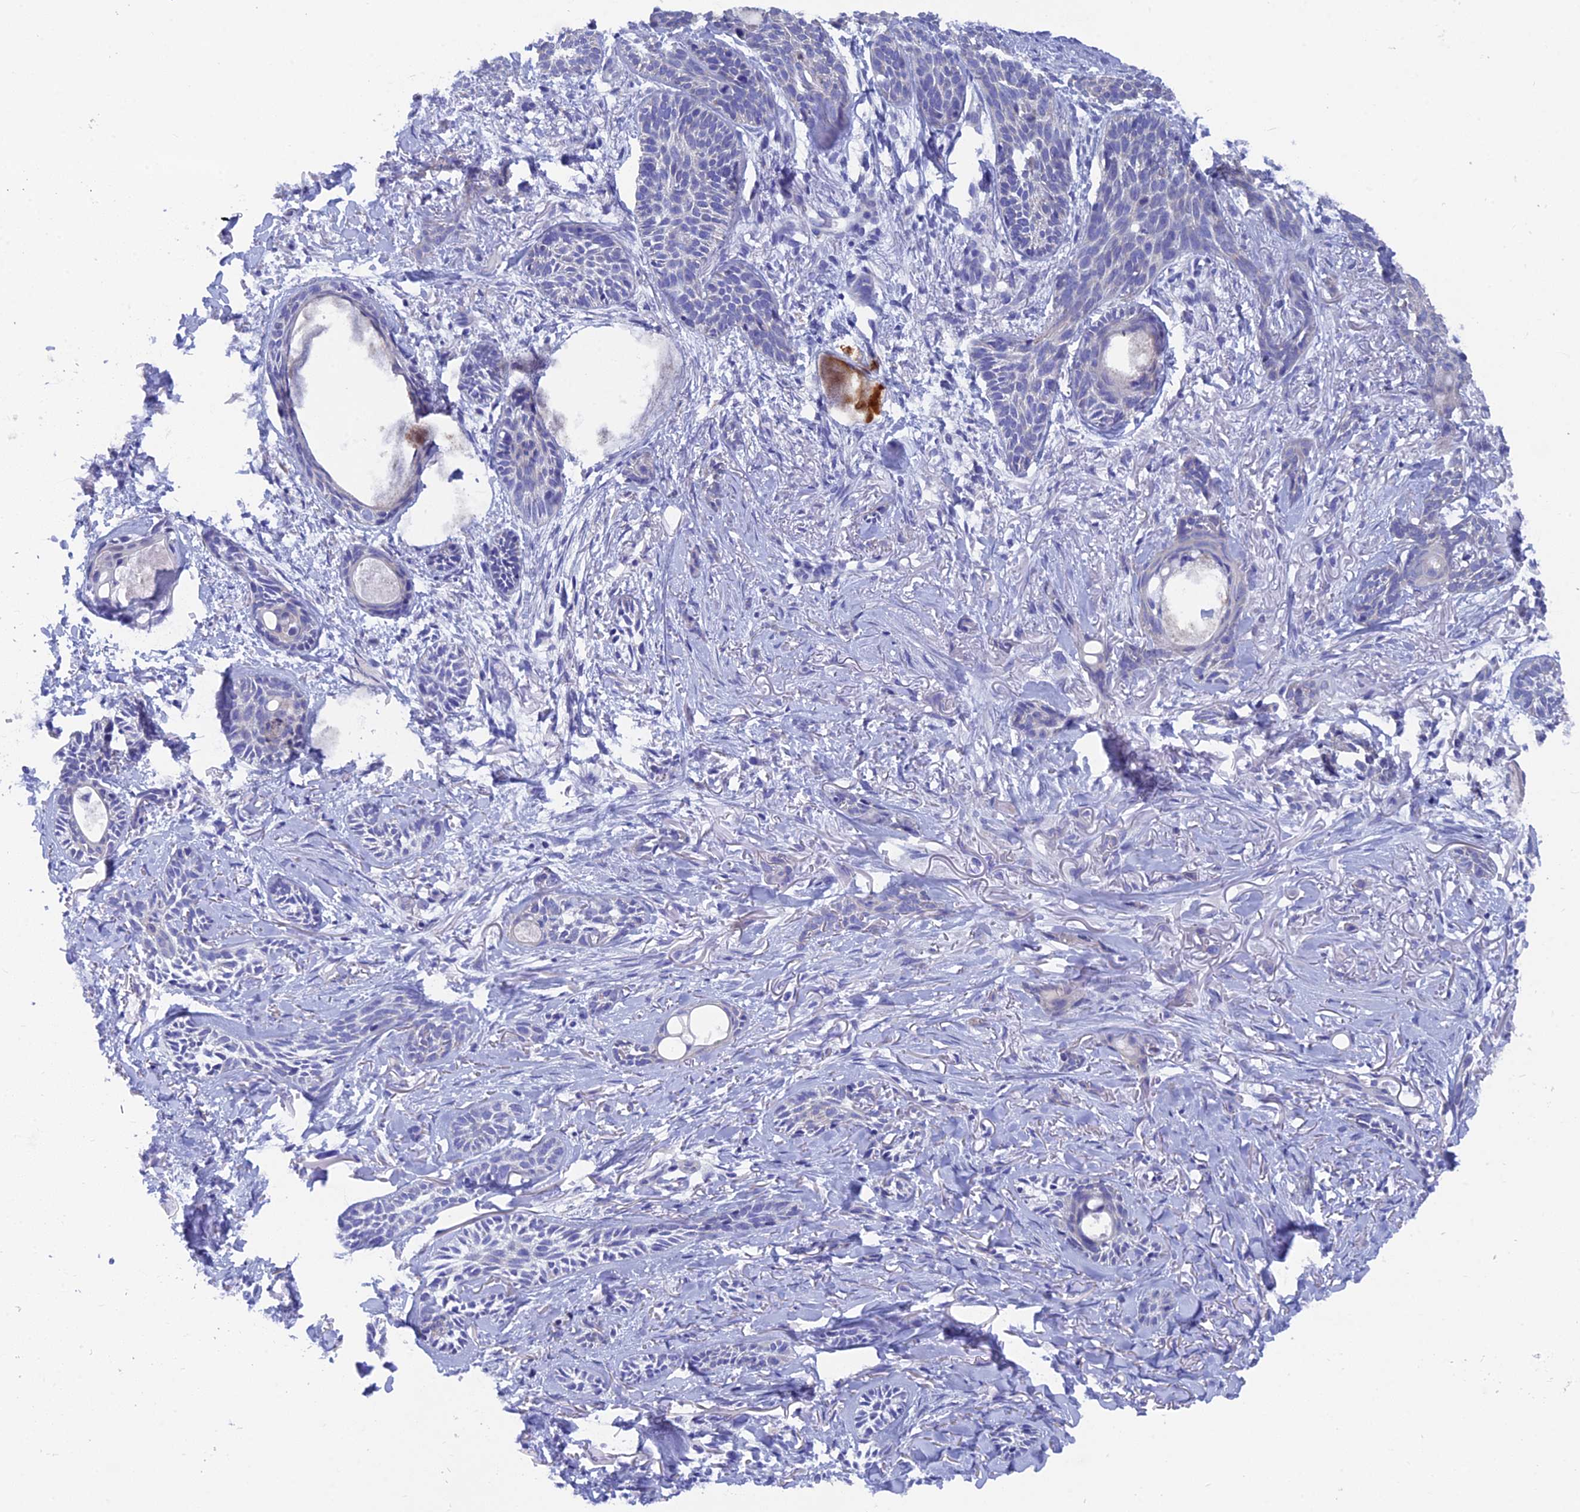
{"staining": {"intensity": "negative", "quantity": "none", "location": "none"}, "tissue": "skin cancer", "cell_type": "Tumor cells", "image_type": "cancer", "snomed": [{"axis": "morphology", "description": "Basal cell carcinoma"}, {"axis": "topography", "description": "Skin"}], "caption": "Immunohistochemistry micrograph of neoplastic tissue: human basal cell carcinoma (skin) stained with DAB displays no significant protein expression in tumor cells.", "gene": "AK4", "patient": {"sex": "female", "age": 59}}